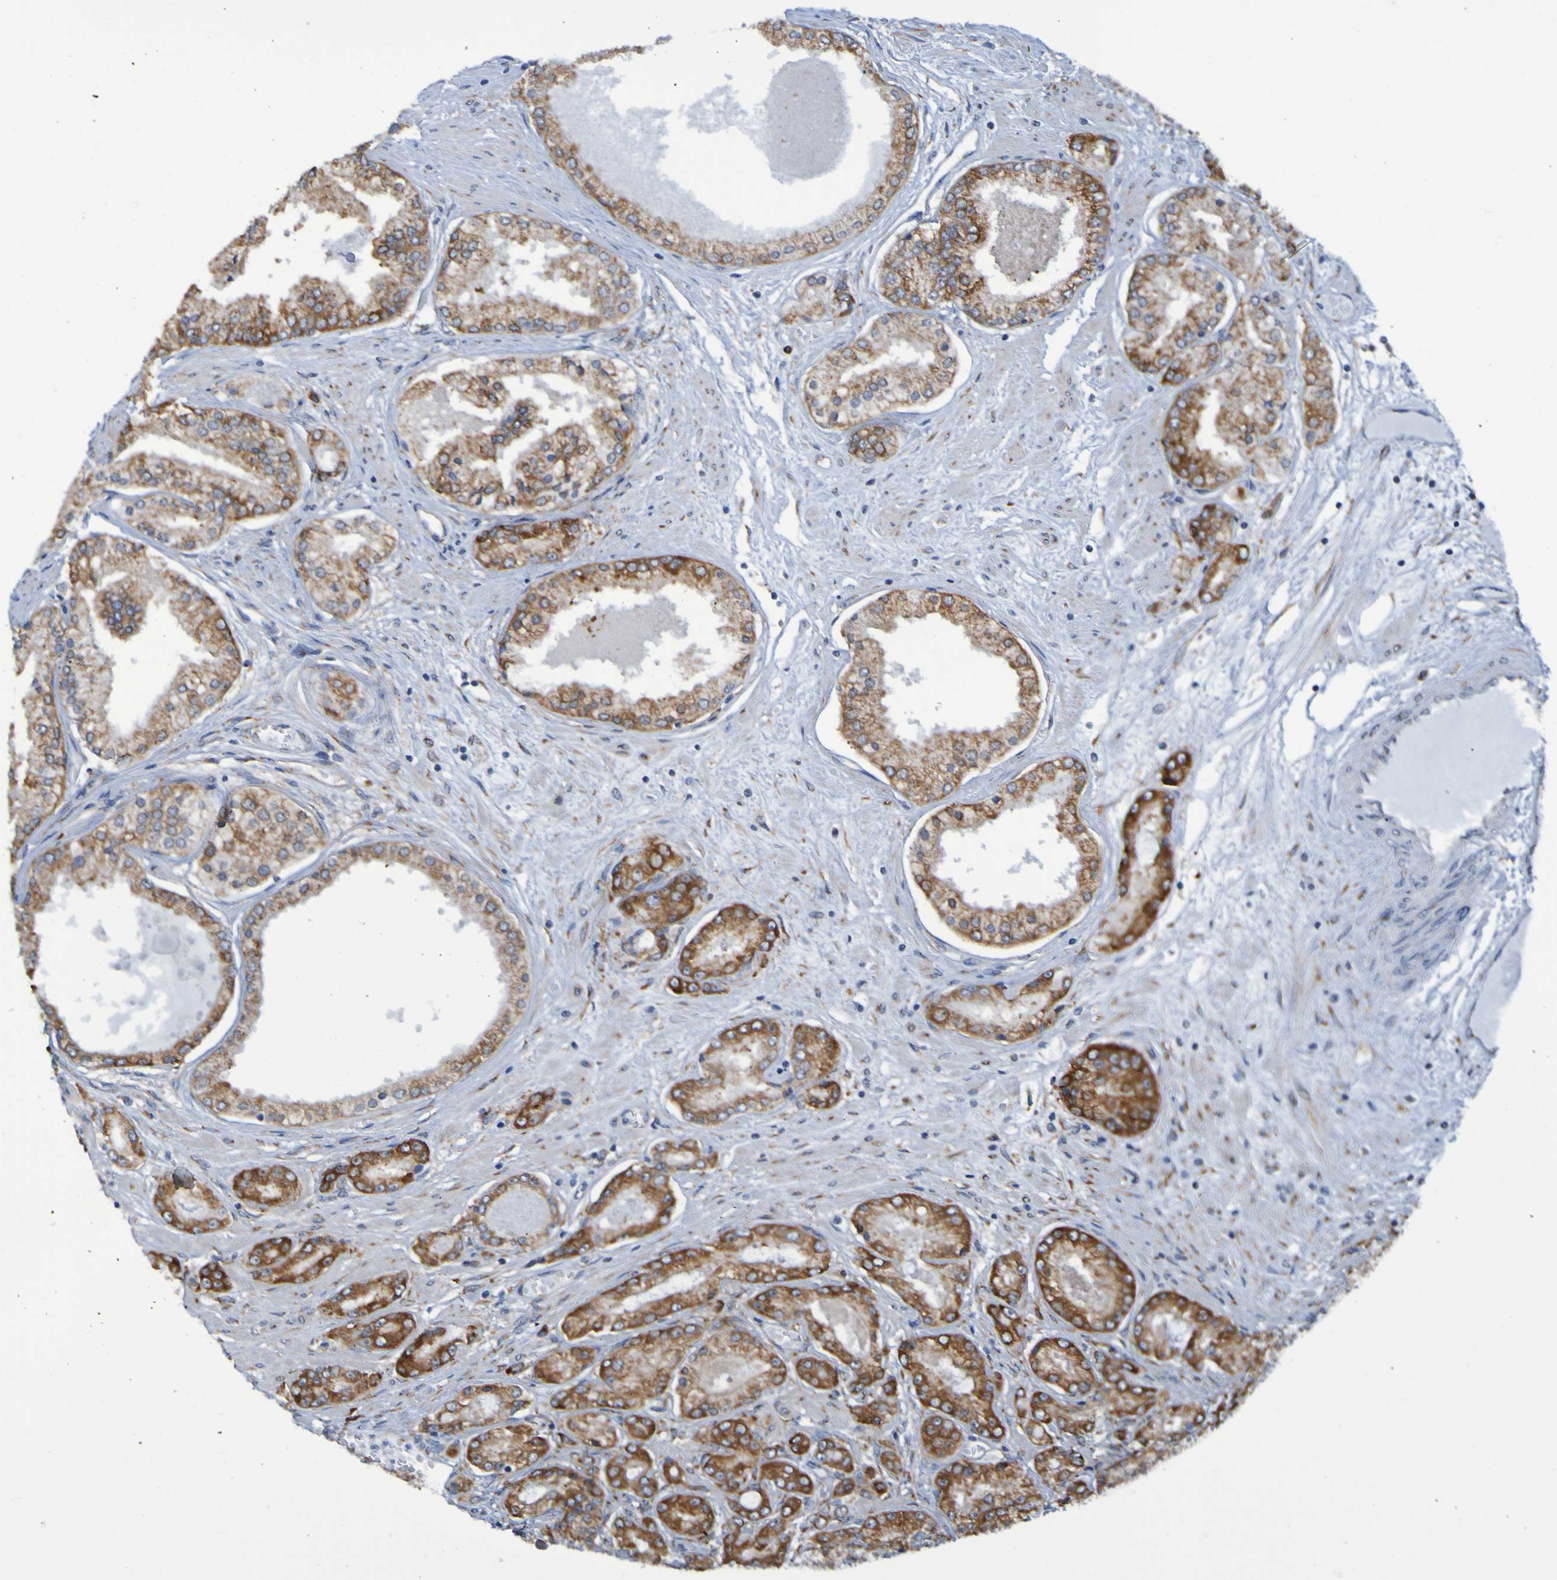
{"staining": {"intensity": "strong", "quantity": ">75%", "location": "cytoplasmic/membranous"}, "tissue": "prostate cancer", "cell_type": "Tumor cells", "image_type": "cancer", "snomed": [{"axis": "morphology", "description": "Adenocarcinoma, High grade"}, {"axis": "topography", "description": "Prostate"}], "caption": "Strong cytoplasmic/membranous expression is seen in approximately >75% of tumor cells in prostate adenocarcinoma (high-grade). (Stains: DAB (3,3'-diaminobenzidine) in brown, nuclei in blue, Microscopy: brightfield microscopy at high magnification).", "gene": "FKBP3", "patient": {"sex": "male", "age": 59}}